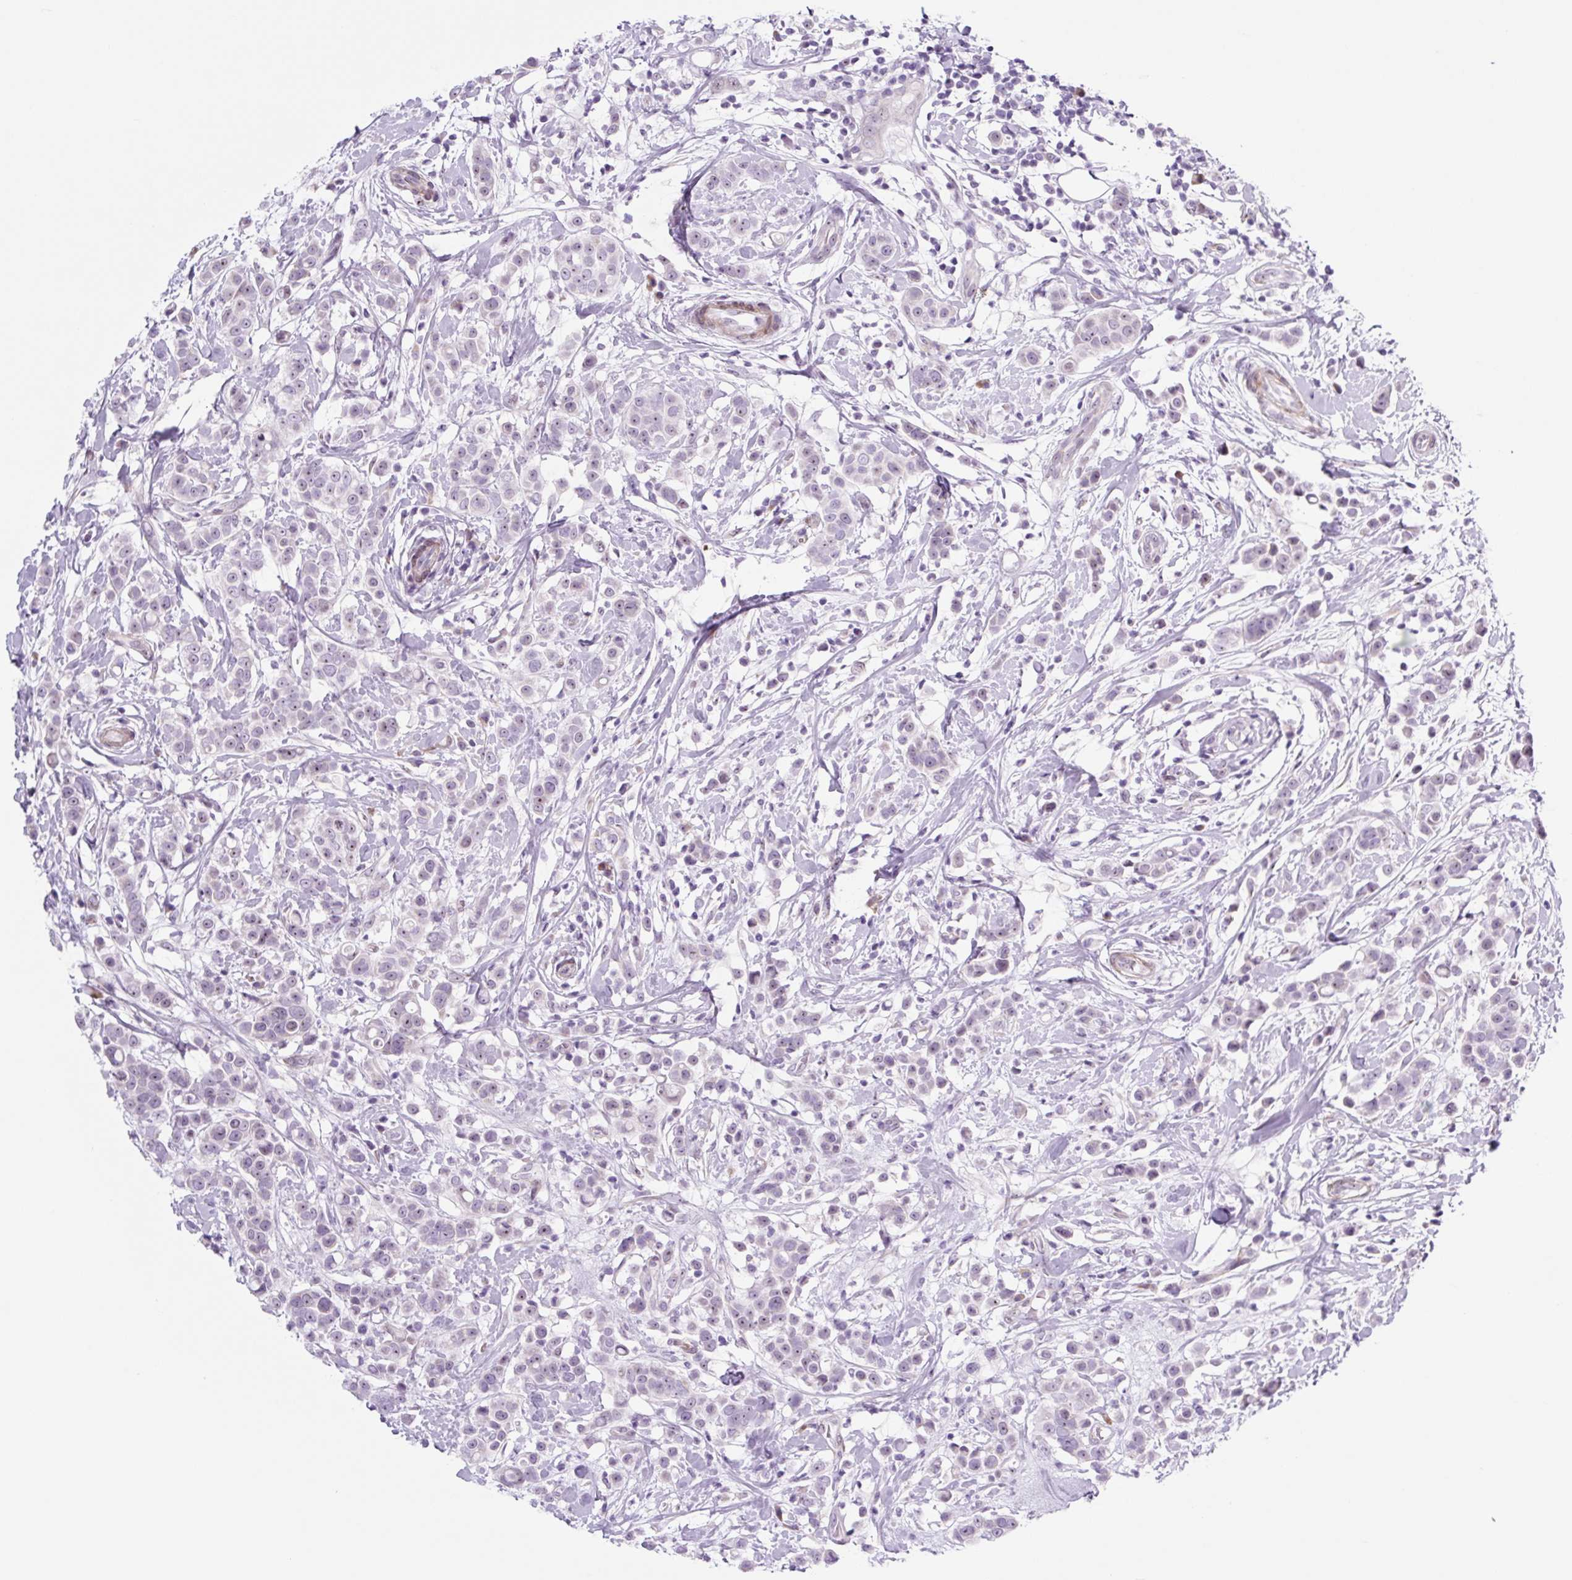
{"staining": {"intensity": "moderate", "quantity": "<25%", "location": "nuclear"}, "tissue": "breast cancer", "cell_type": "Tumor cells", "image_type": "cancer", "snomed": [{"axis": "morphology", "description": "Duct carcinoma"}, {"axis": "topography", "description": "Breast"}], "caption": "Immunohistochemistry of infiltrating ductal carcinoma (breast) exhibits low levels of moderate nuclear positivity in about <25% of tumor cells. (DAB (3,3'-diaminobenzidine) IHC, brown staining for protein, blue staining for nuclei).", "gene": "RRS1", "patient": {"sex": "female", "age": 27}}